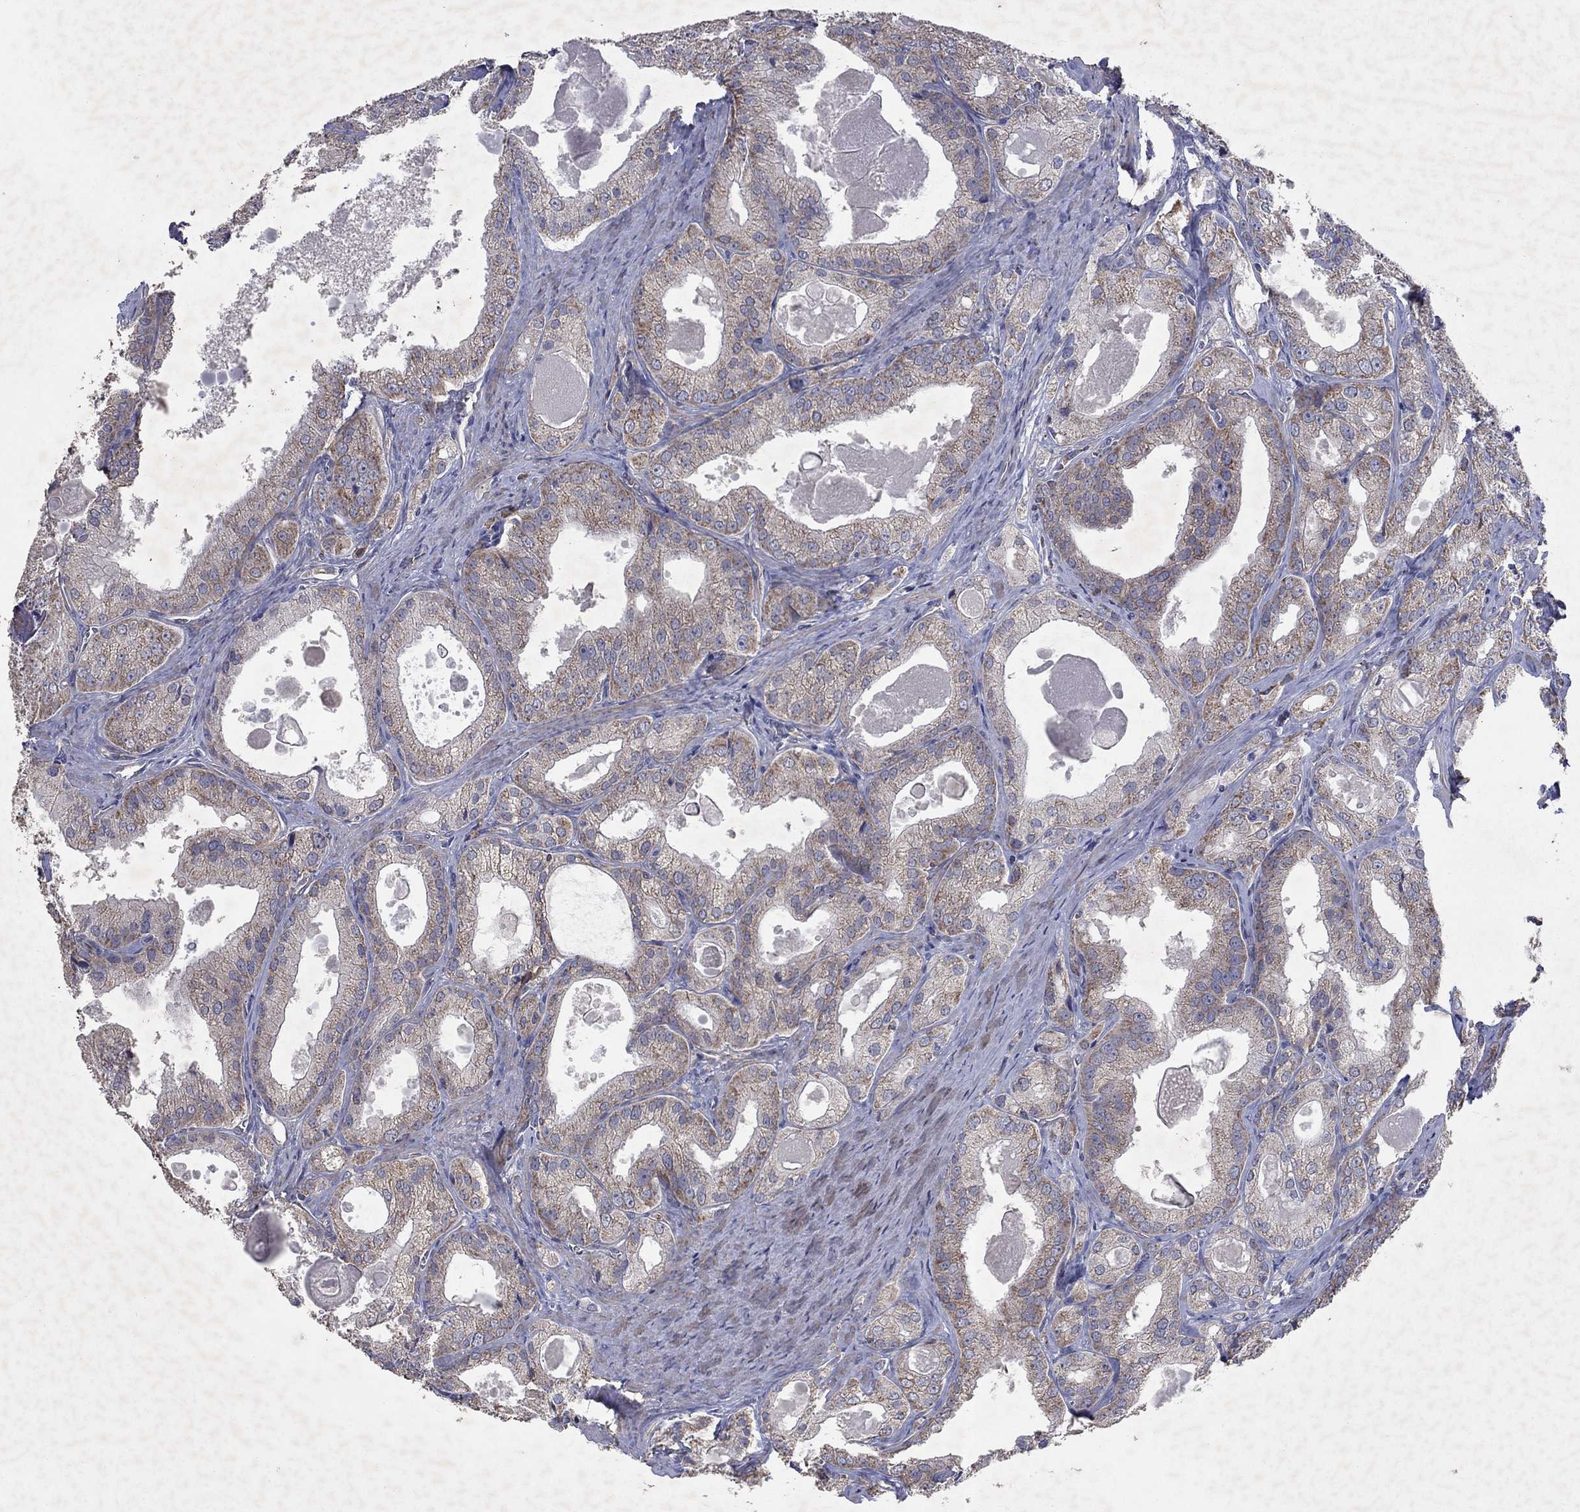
{"staining": {"intensity": "moderate", "quantity": ">75%", "location": "cytoplasmic/membranous"}, "tissue": "prostate cancer", "cell_type": "Tumor cells", "image_type": "cancer", "snomed": [{"axis": "morphology", "description": "Adenocarcinoma, NOS"}, {"axis": "morphology", "description": "Adenocarcinoma, High grade"}, {"axis": "topography", "description": "Prostate"}], "caption": "Immunohistochemical staining of prostate high-grade adenocarcinoma shows moderate cytoplasmic/membranous protein positivity in about >75% of tumor cells.", "gene": "NCEH1", "patient": {"sex": "male", "age": 70}}